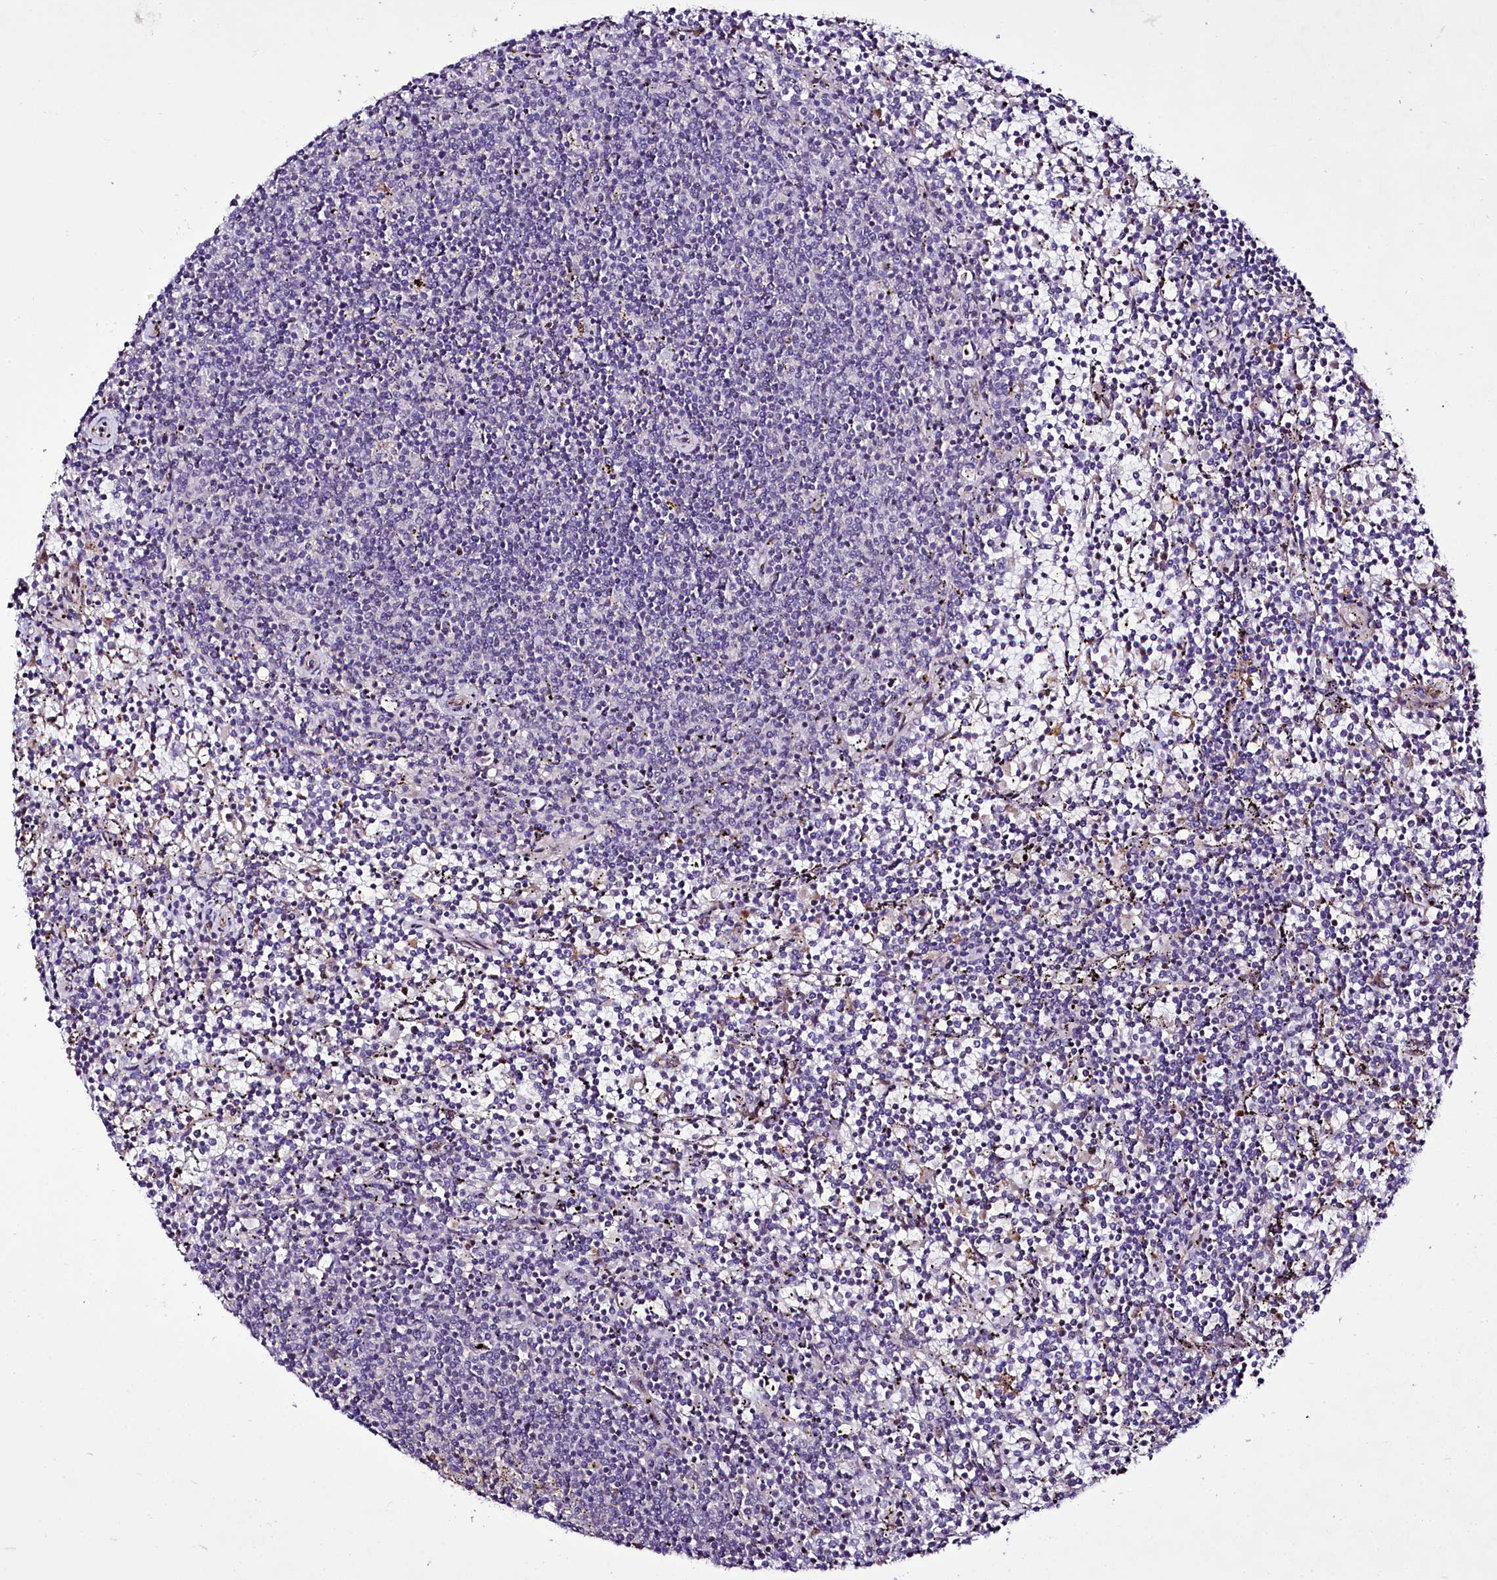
{"staining": {"intensity": "negative", "quantity": "none", "location": "none"}, "tissue": "lymphoma", "cell_type": "Tumor cells", "image_type": "cancer", "snomed": [{"axis": "morphology", "description": "Malignant lymphoma, non-Hodgkin's type, Low grade"}, {"axis": "topography", "description": "Spleen"}], "caption": "The immunohistochemistry image has no significant expression in tumor cells of lymphoma tissue.", "gene": "ZC3H12C", "patient": {"sex": "female", "age": 50}}